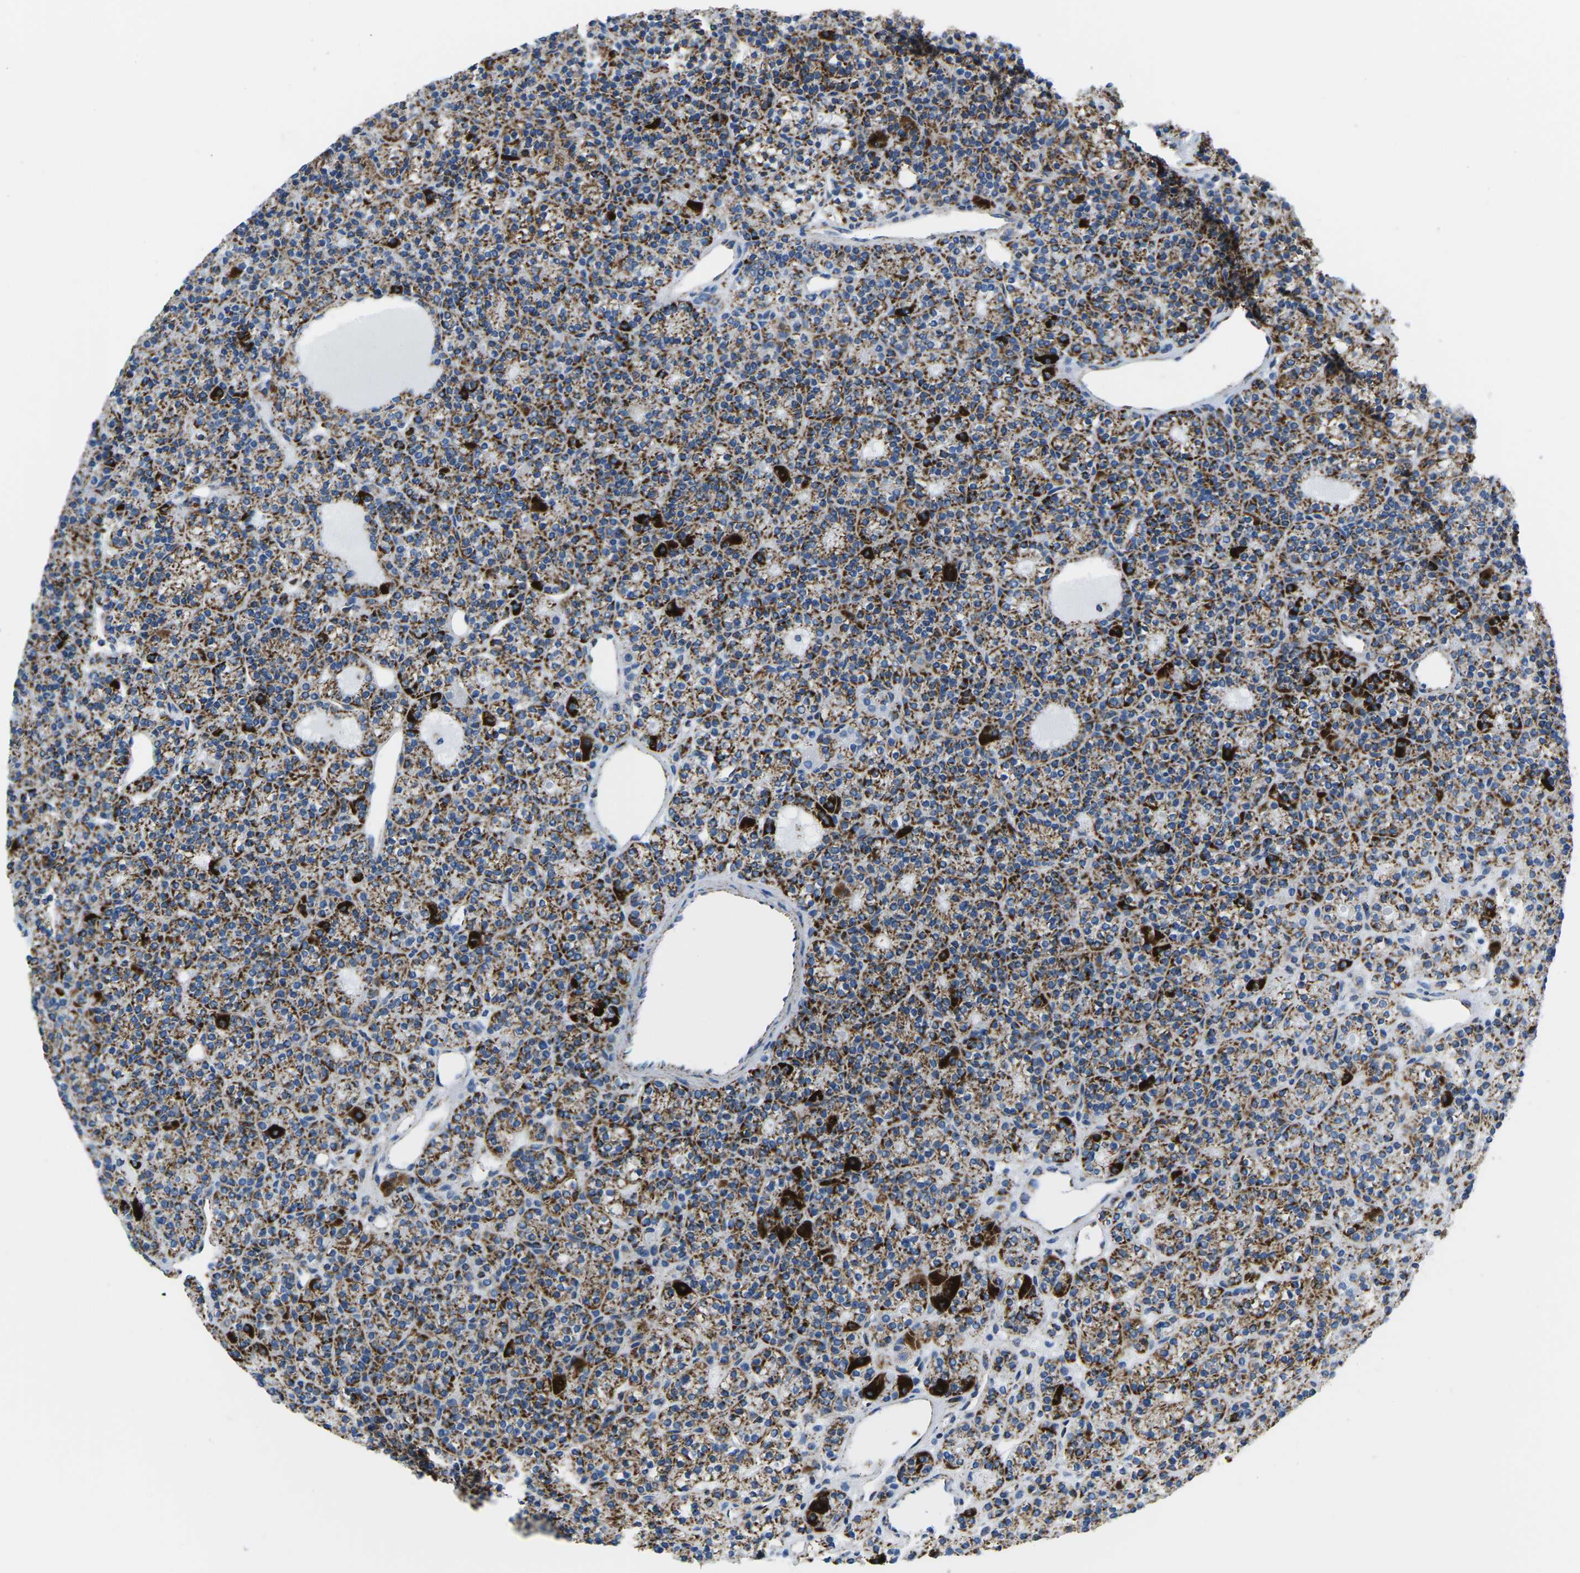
{"staining": {"intensity": "strong", "quantity": ">75%", "location": "cytoplasmic/membranous"}, "tissue": "parathyroid gland", "cell_type": "Glandular cells", "image_type": "normal", "snomed": [{"axis": "morphology", "description": "Normal tissue, NOS"}, {"axis": "morphology", "description": "Adenoma, NOS"}, {"axis": "topography", "description": "Parathyroid gland"}], "caption": "A high-resolution micrograph shows IHC staining of unremarkable parathyroid gland, which displays strong cytoplasmic/membranous staining in about >75% of glandular cells. (IHC, brightfield microscopy, high magnification).", "gene": "COX6C", "patient": {"sex": "female", "age": 64}}